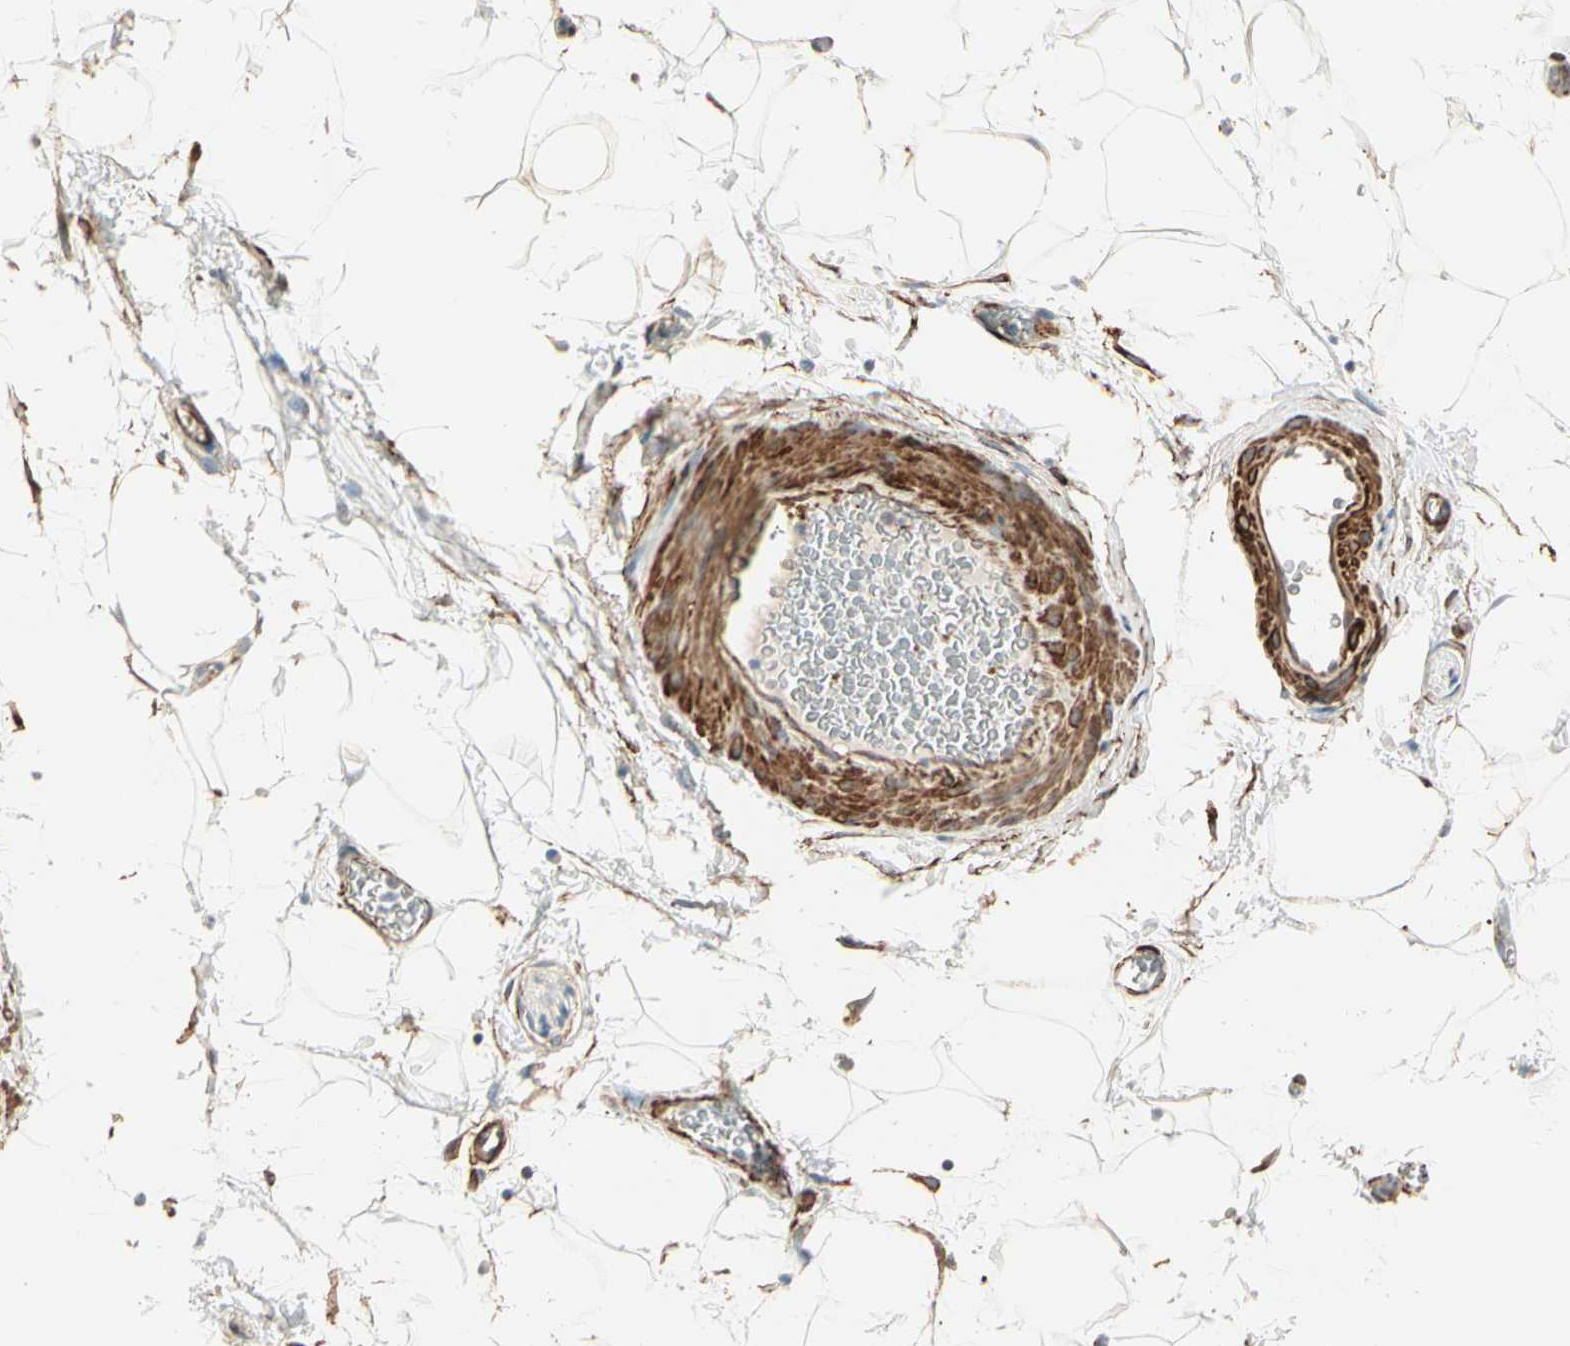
{"staining": {"intensity": "negative", "quantity": "none", "location": "none"}, "tissue": "adipose tissue", "cell_type": "Adipocytes", "image_type": "normal", "snomed": [{"axis": "morphology", "description": "Normal tissue, NOS"}, {"axis": "topography", "description": "Soft tissue"}], "caption": "IHC histopathology image of unremarkable adipose tissue stained for a protein (brown), which displays no positivity in adipocytes.", "gene": "CALD1", "patient": {"sex": "male", "age": 72}}